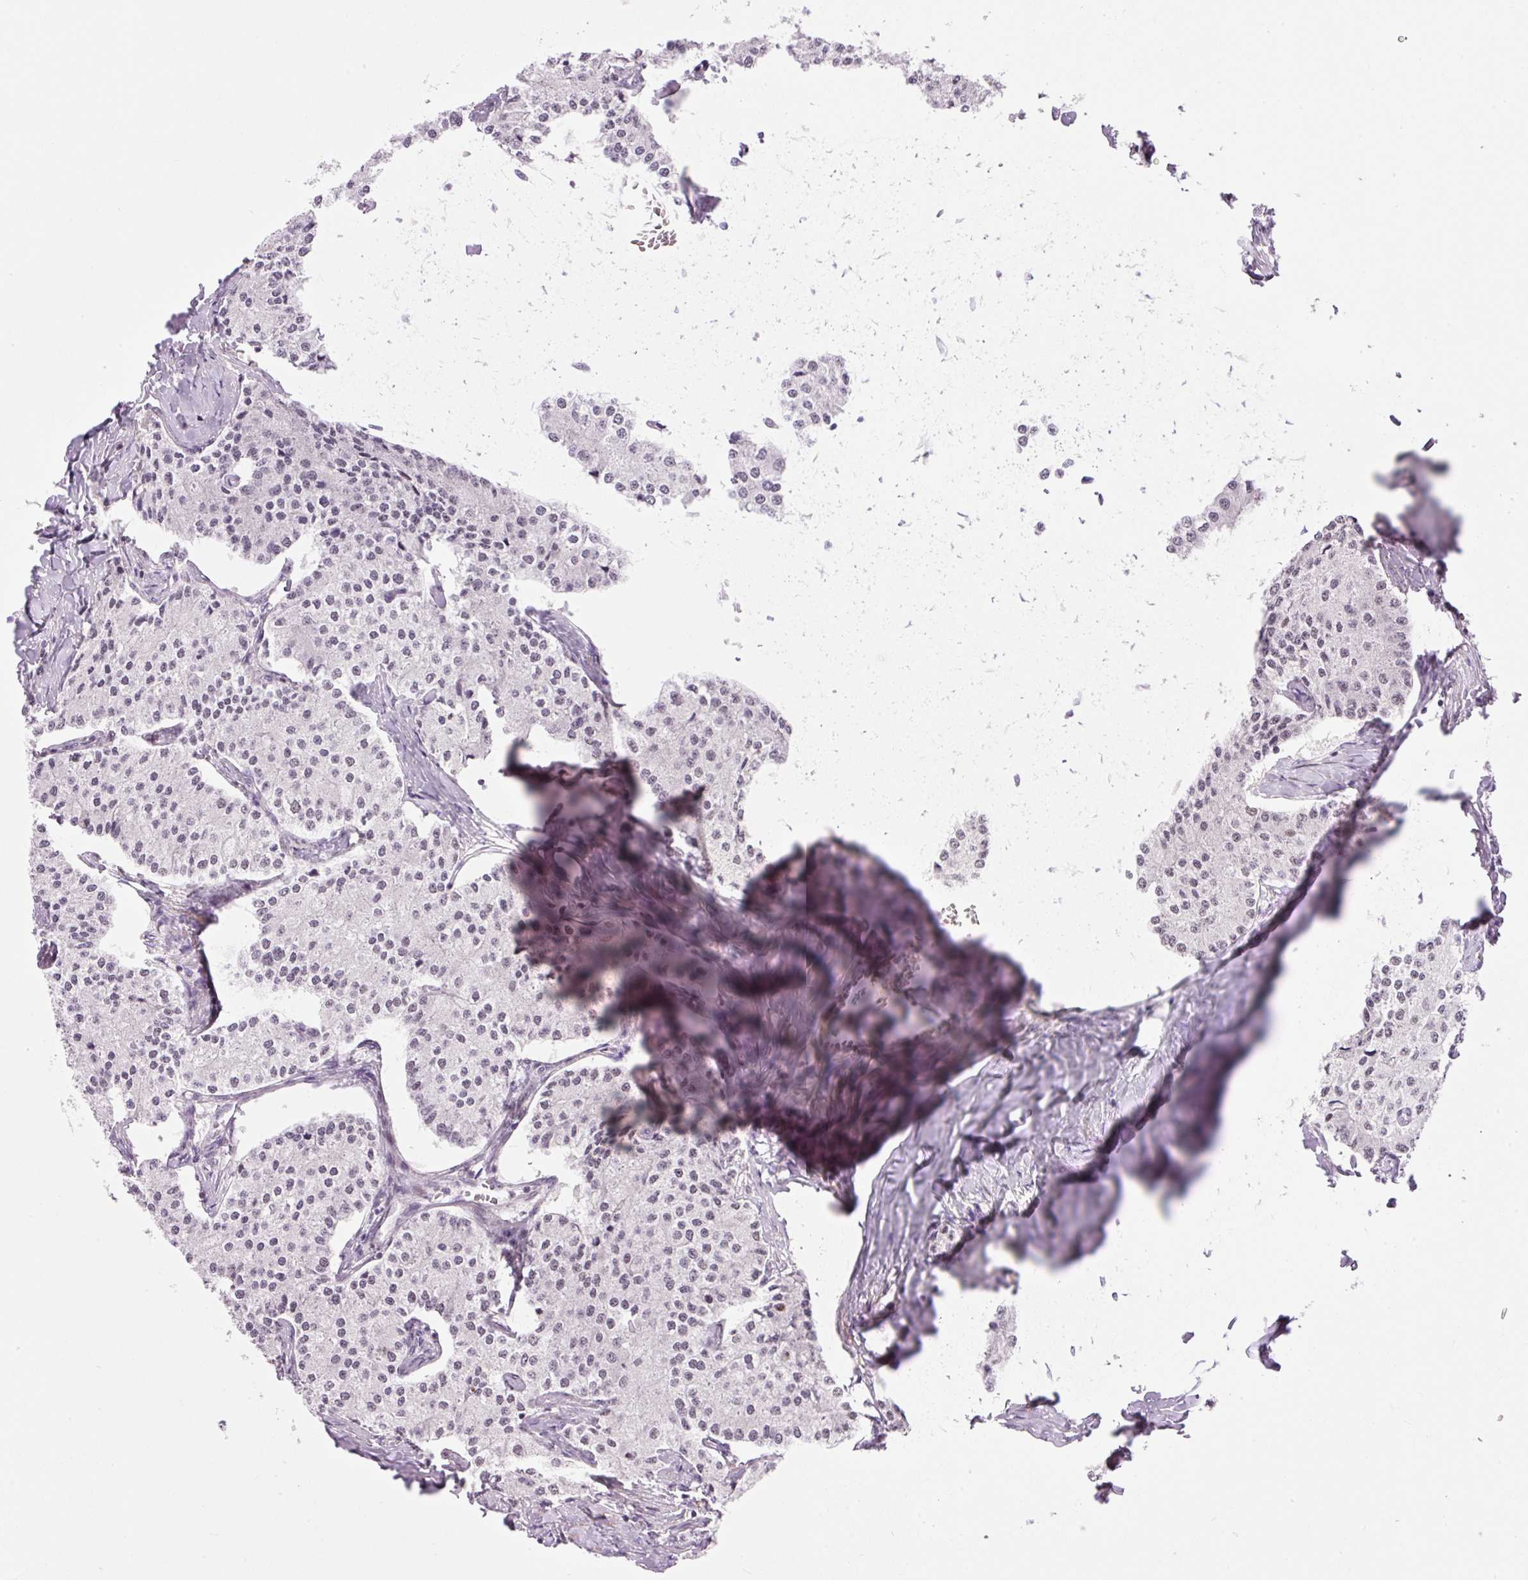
{"staining": {"intensity": "weak", "quantity": "<25%", "location": "nuclear"}, "tissue": "carcinoid", "cell_type": "Tumor cells", "image_type": "cancer", "snomed": [{"axis": "morphology", "description": "Carcinoid, malignant, NOS"}, {"axis": "topography", "description": "Colon"}], "caption": "There is no significant positivity in tumor cells of malignant carcinoid.", "gene": "HNF1A", "patient": {"sex": "female", "age": 52}}